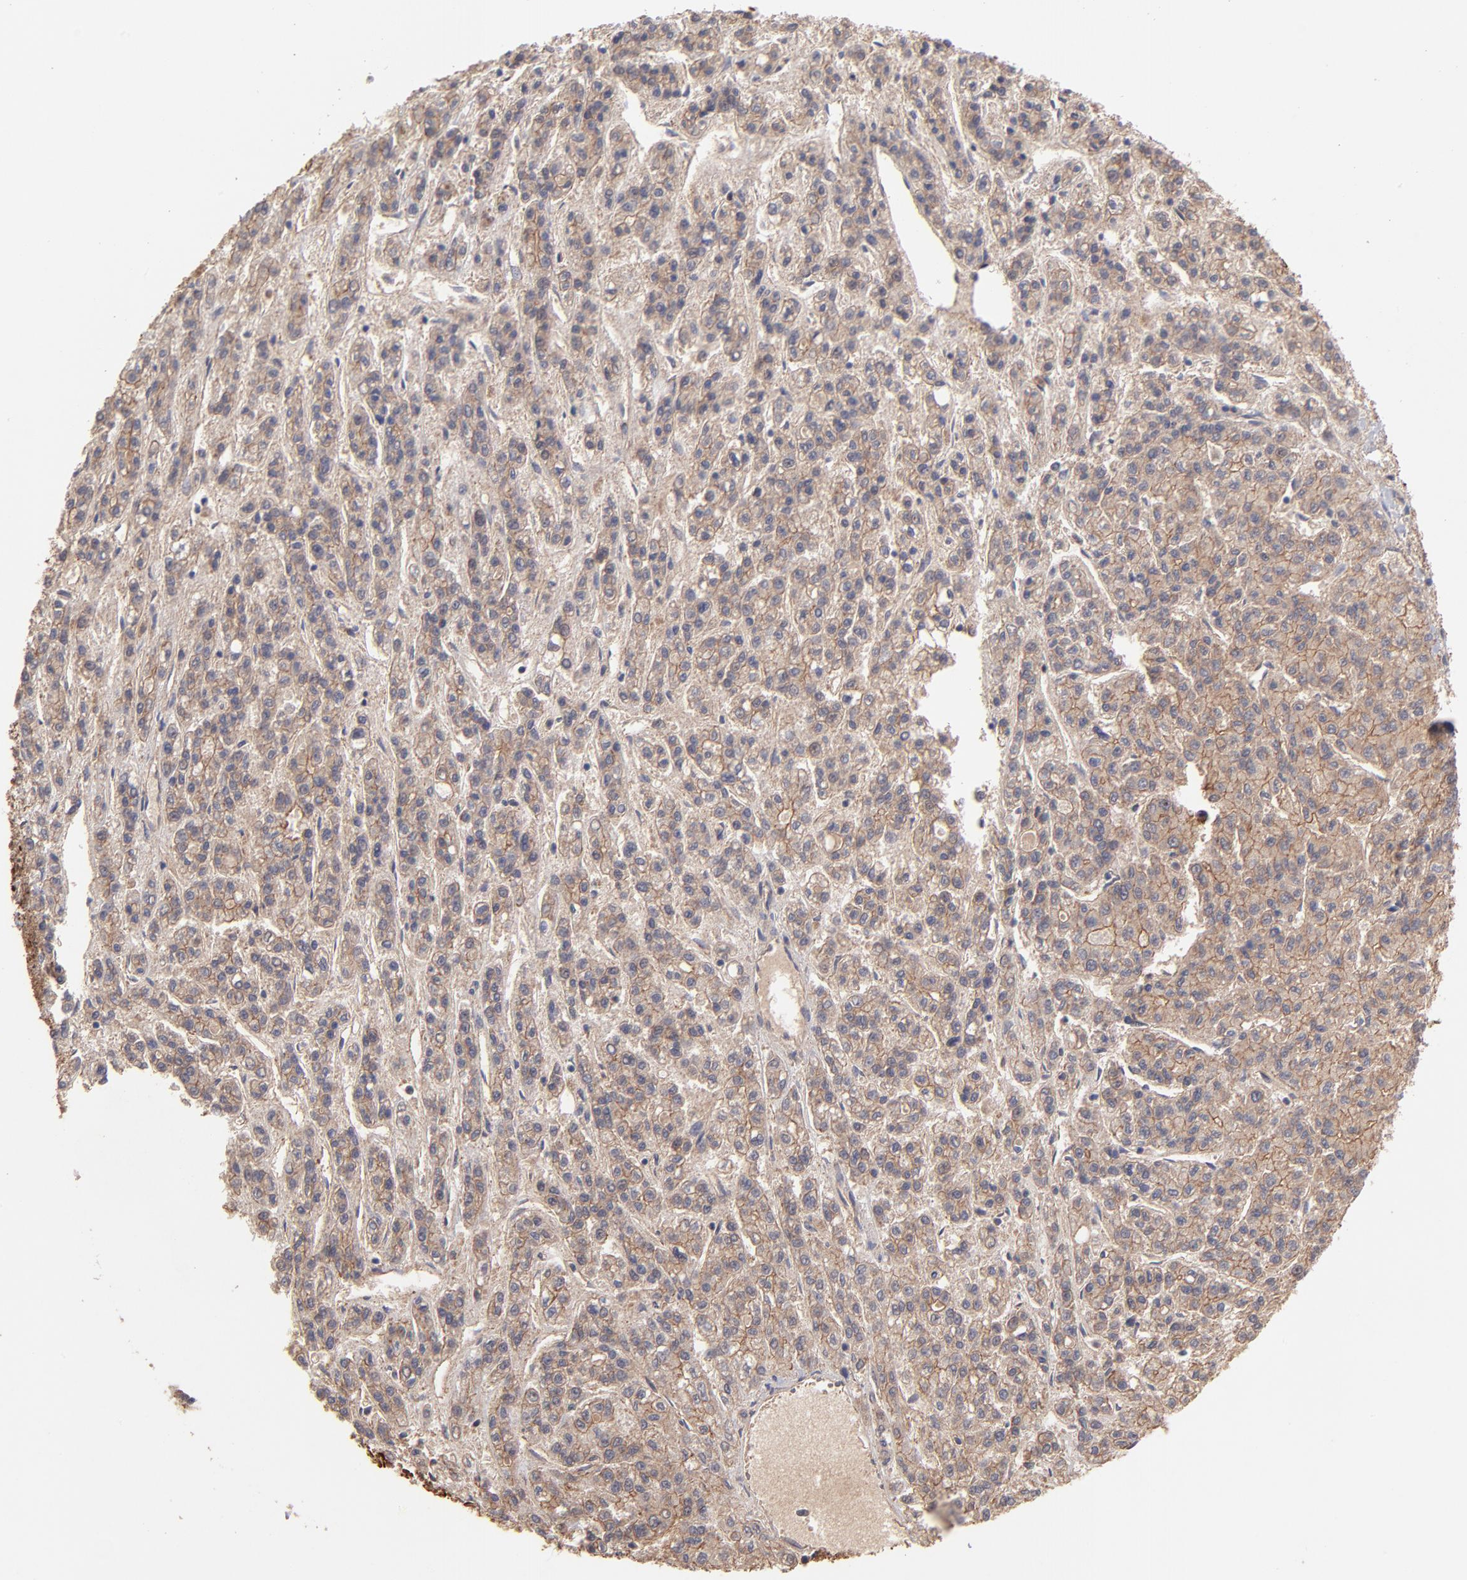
{"staining": {"intensity": "moderate", "quantity": ">75%", "location": "cytoplasmic/membranous"}, "tissue": "liver cancer", "cell_type": "Tumor cells", "image_type": "cancer", "snomed": [{"axis": "morphology", "description": "Carcinoma, Hepatocellular, NOS"}, {"axis": "topography", "description": "Liver"}], "caption": "Protein expression analysis of liver cancer (hepatocellular carcinoma) exhibits moderate cytoplasmic/membranous positivity in about >75% of tumor cells.", "gene": "STAP2", "patient": {"sex": "male", "age": 70}}